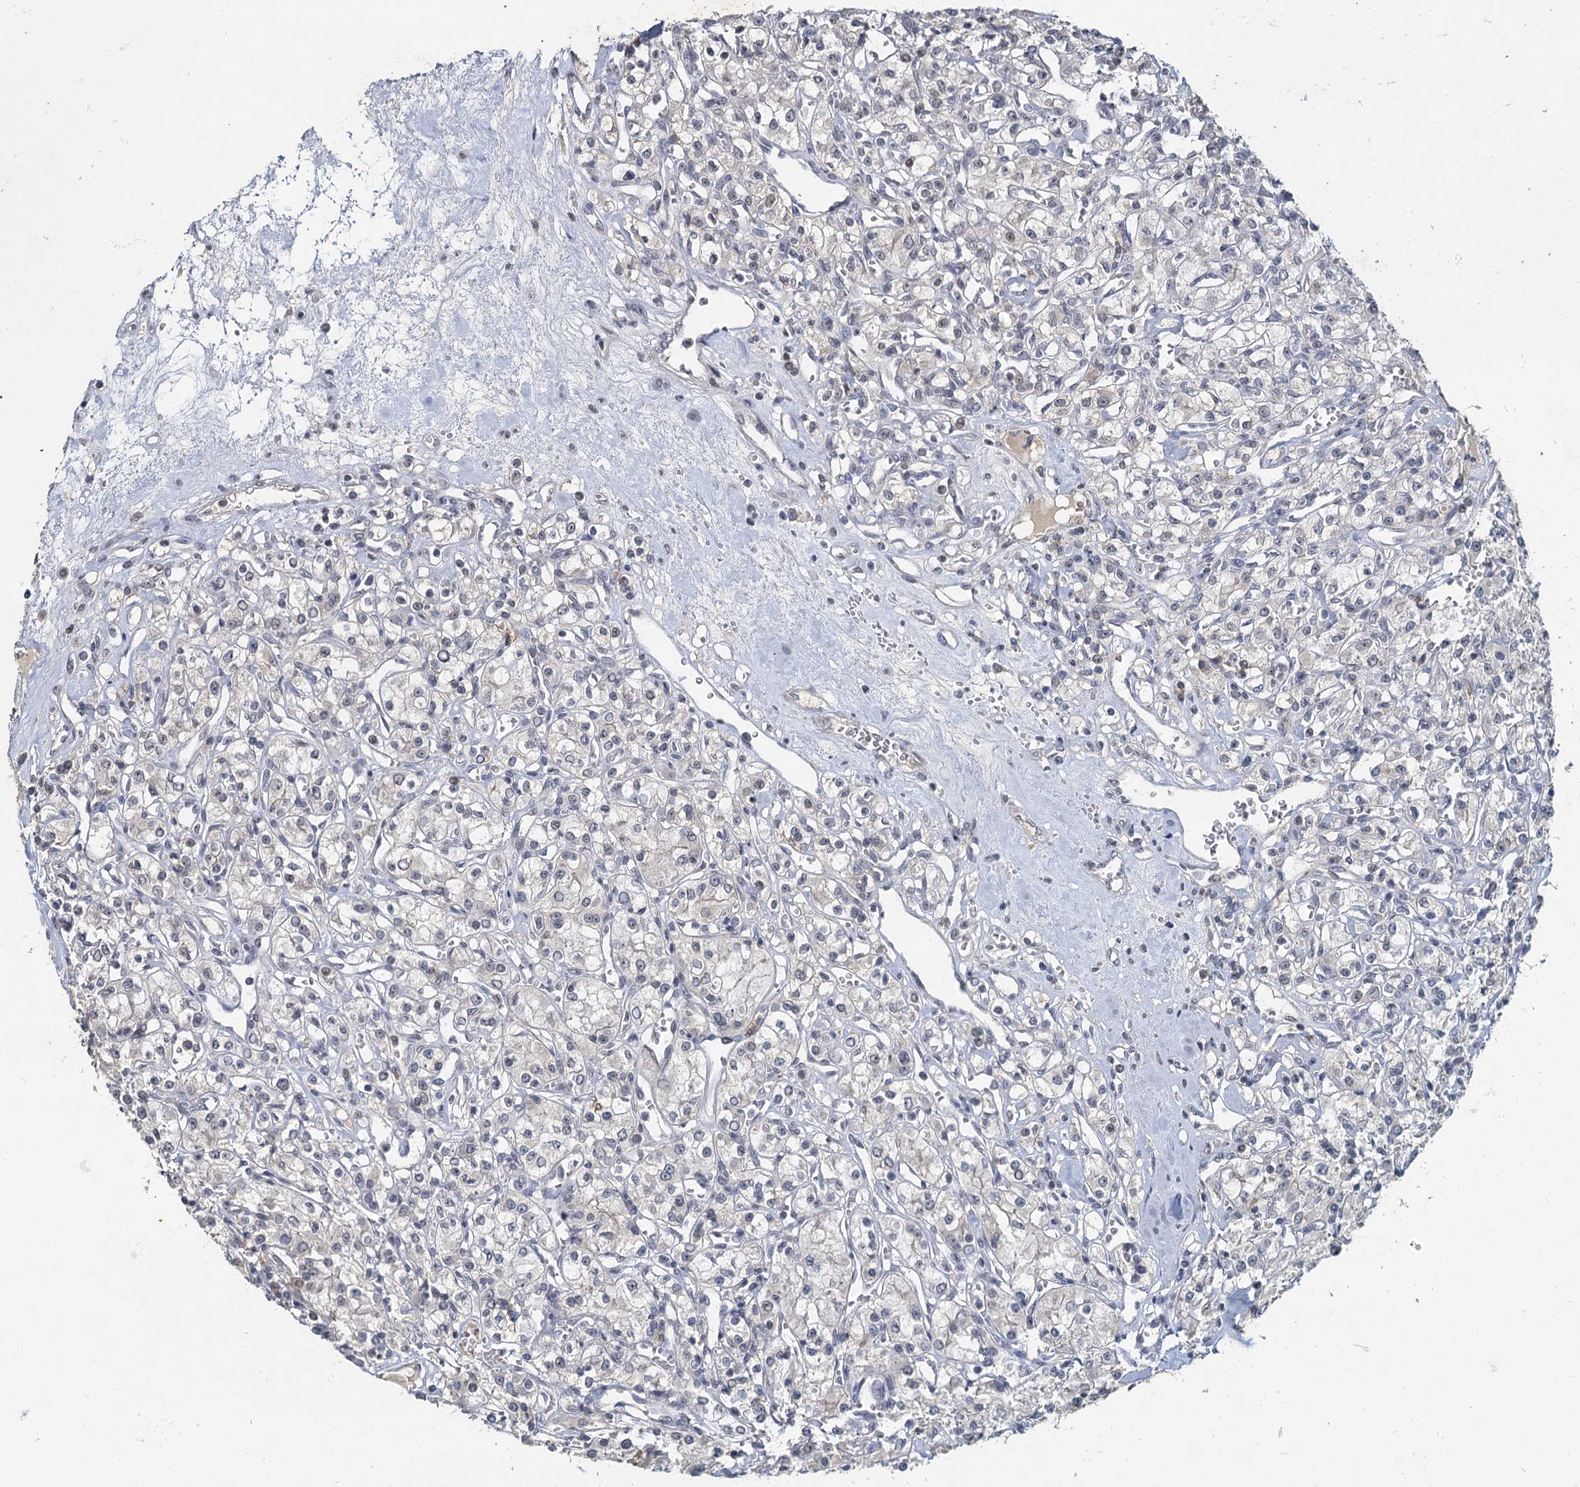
{"staining": {"intensity": "negative", "quantity": "none", "location": "none"}, "tissue": "renal cancer", "cell_type": "Tumor cells", "image_type": "cancer", "snomed": [{"axis": "morphology", "description": "Adenocarcinoma, NOS"}, {"axis": "topography", "description": "Kidney"}], "caption": "The micrograph exhibits no significant staining in tumor cells of renal adenocarcinoma.", "gene": "MUCL1", "patient": {"sex": "female", "age": 59}}